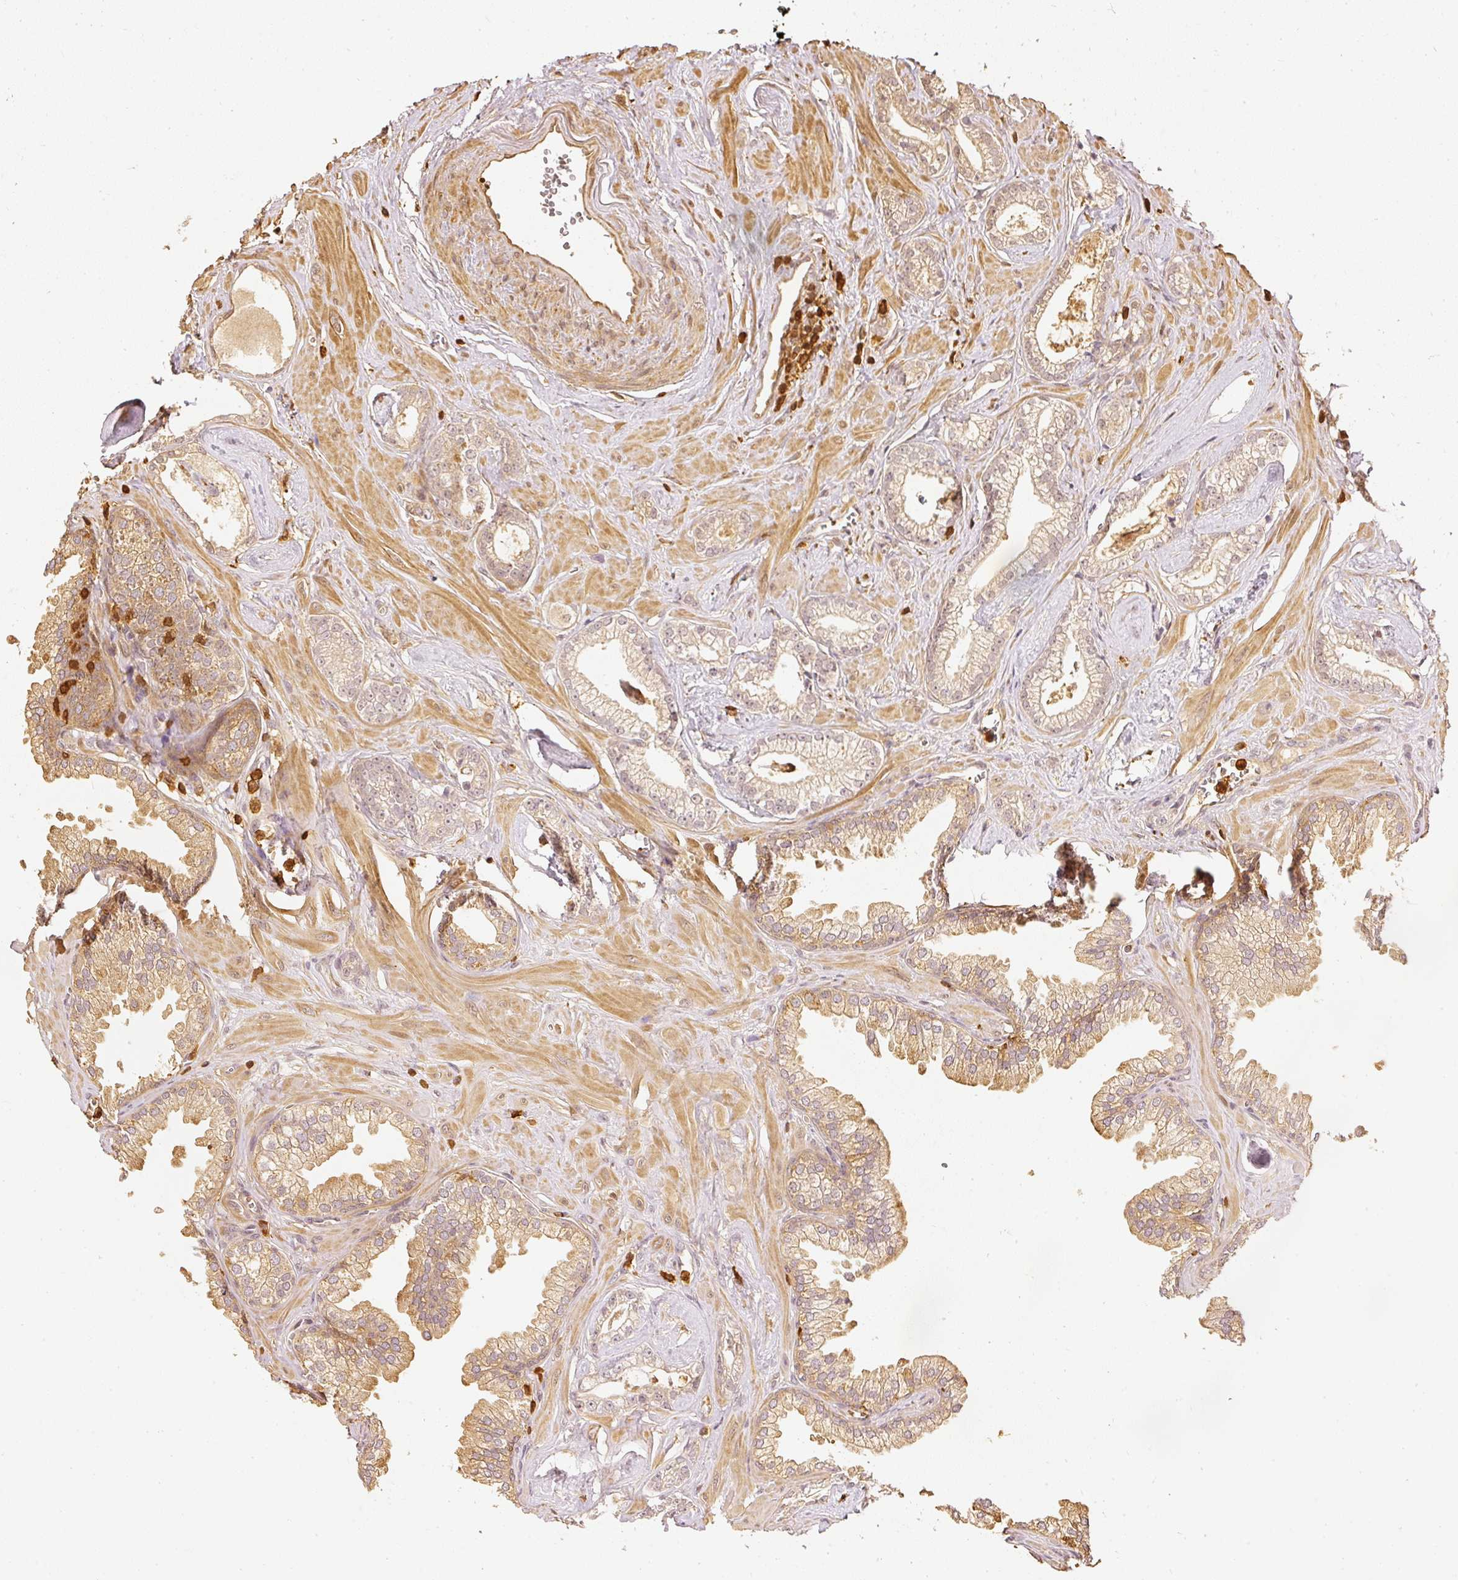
{"staining": {"intensity": "weak", "quantity": ">75%", "location": "cytoplasmic/membranous"}, "tissue": "prostate cancer", "cell_type": "Tumor cells", "image_type": "cancer", "snomed": [{"axis": "morphology", "description": "Adenocarcinoma, Low grade"}, {"axis": "topography", "description": "Prostate"}], "caption": "Prostate cancer (low-grade adenocarcinoma) stained for a protein (brown) exhibits weak cytoplasmic/membranous positive staining in about >75% of tumor cells.", "gene": "PFN1", "patient": {"sex": "male", "age": 60}}